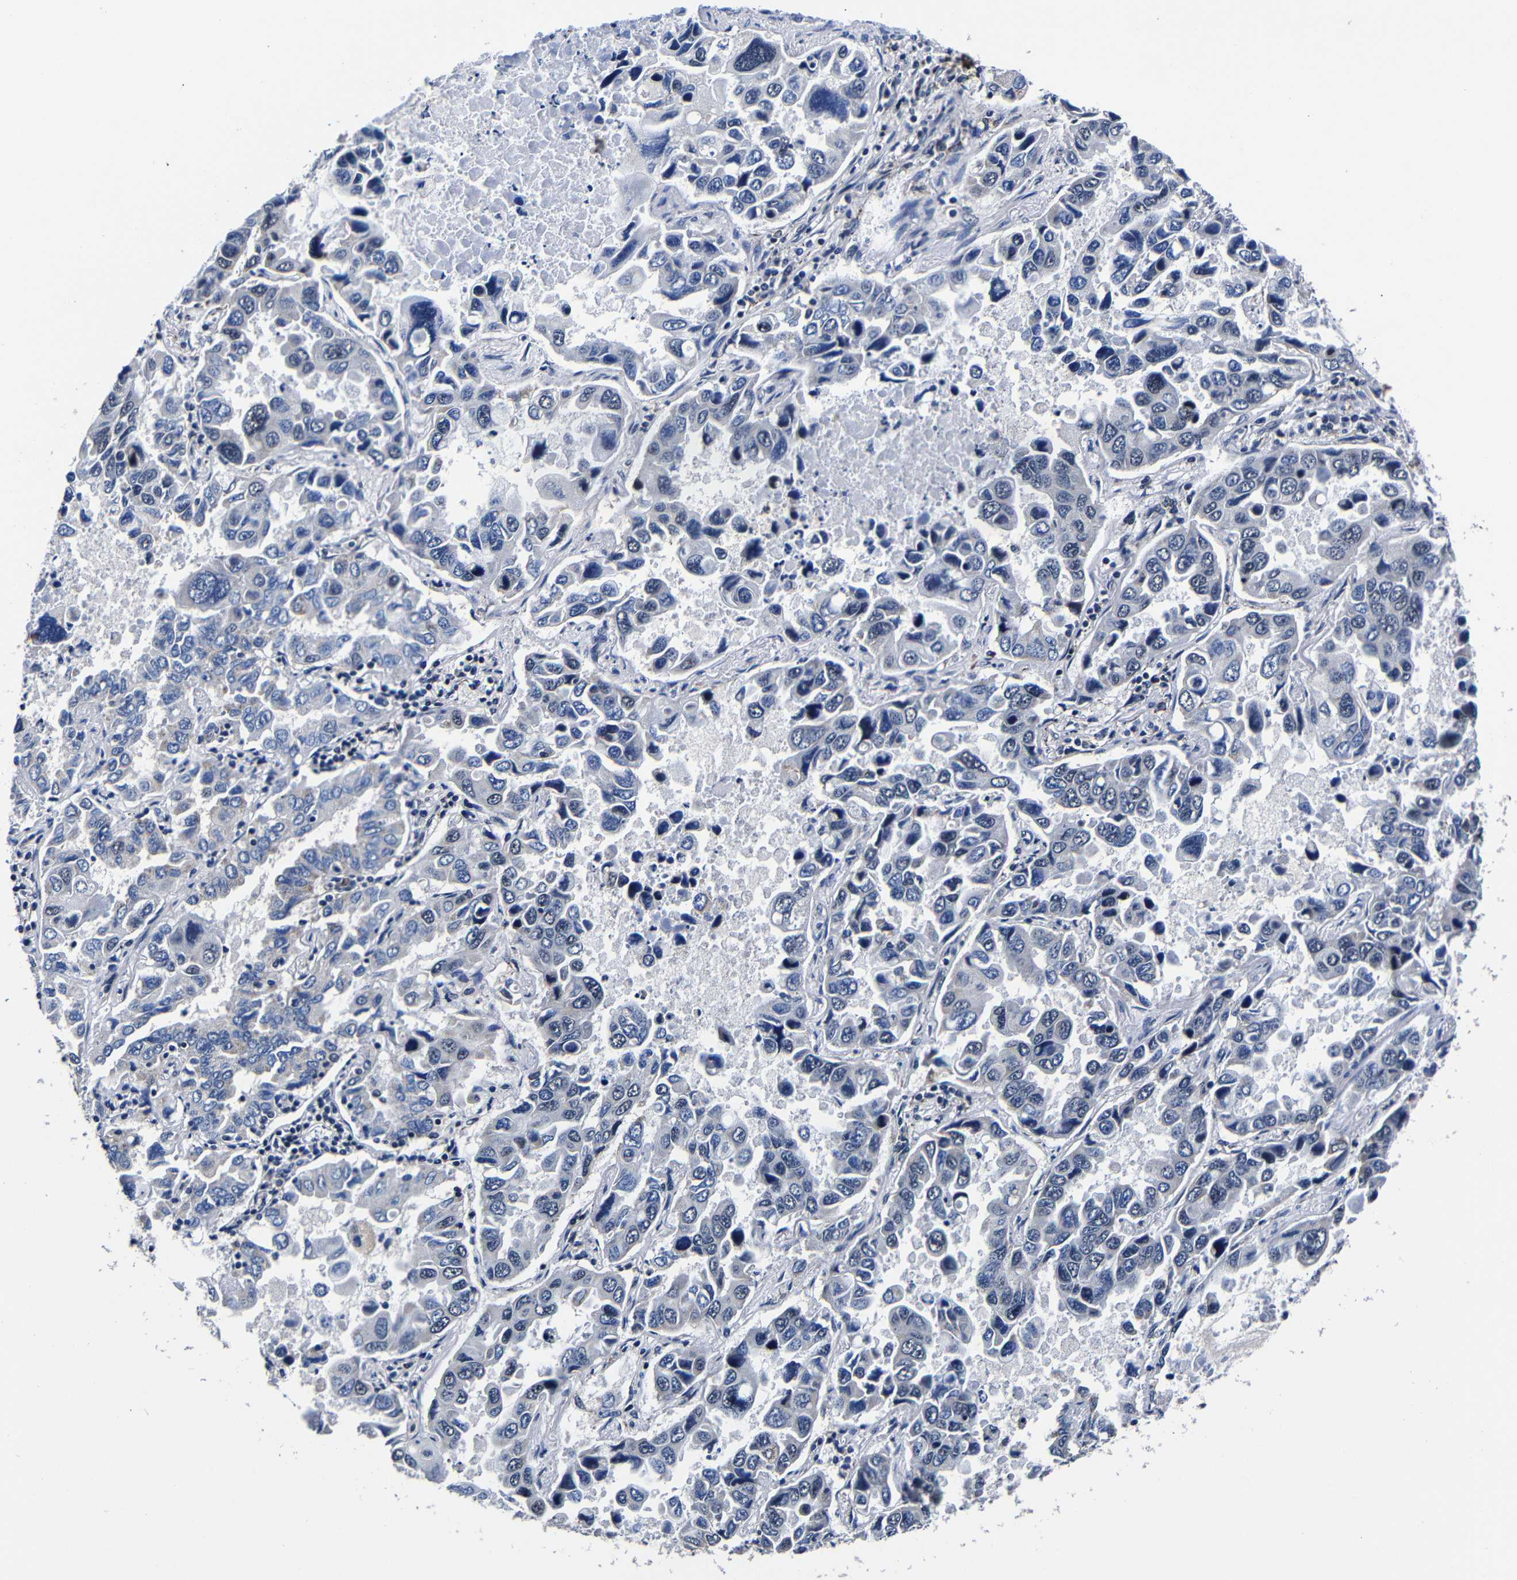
{"staining": {"intensity": "negative", "quantity": "none", "location": "none"}, "tissue": "lung cancer", "cell_type": "Tumor cells", "image_type": "cancer", "snomed": [{"axis": "morphology", "description": "Adenocarcinoma, NOS"}, {"axis": "topography", "description": "Lung"}], "caption": "Immunohistochemical staining of human adenocarcinoma (lung) shows no significant staining in tumor cells.", "gene": "DEPP1", "patient": {"sex": "male", "age": 64}}